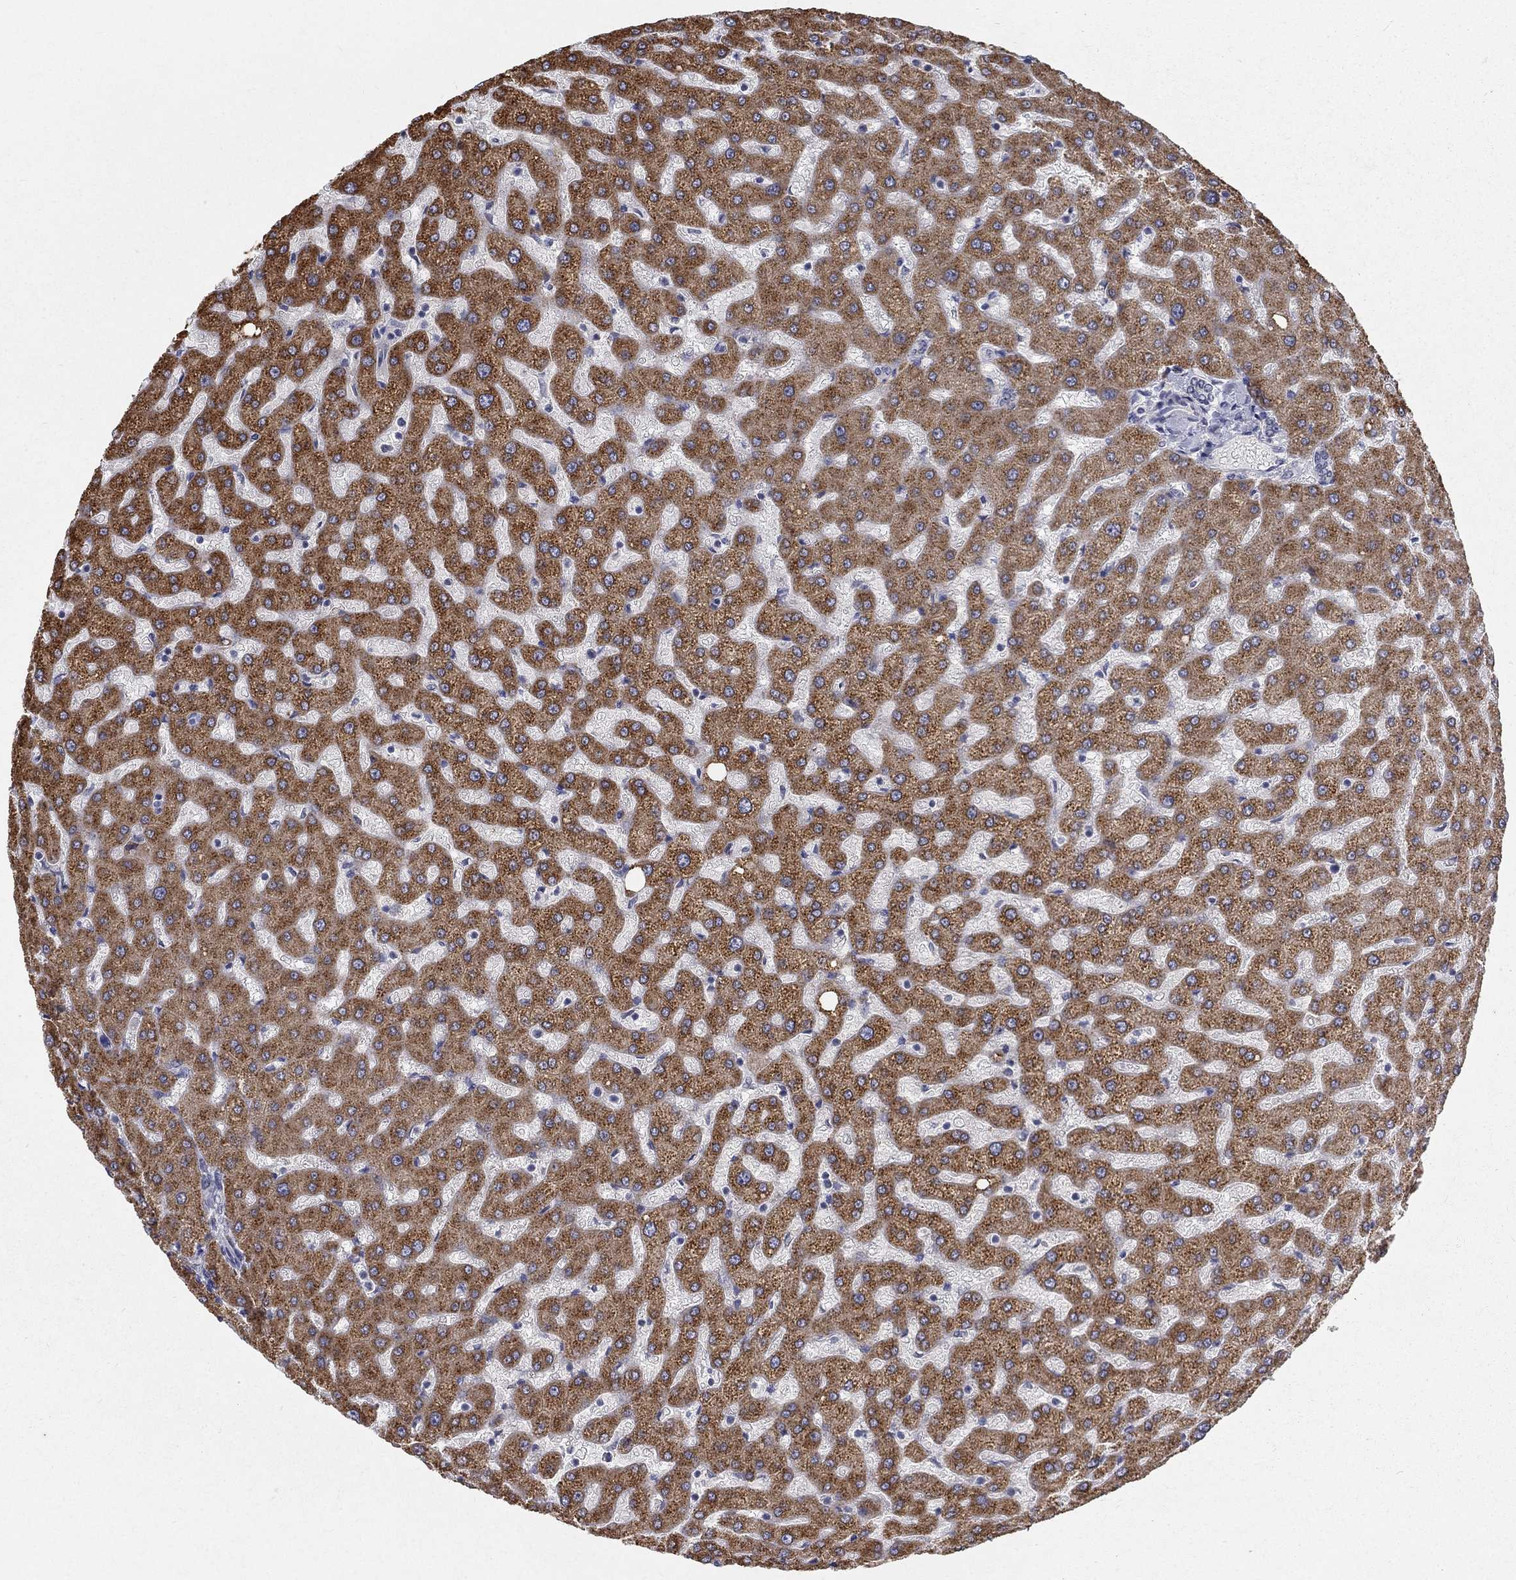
{"staining": {"intensity": "negative", "quantity": "none", "location": "none"}, "tissue": "liver", "cell_type": "Cholangiocytes", "image_type": "normal", "snomed": [{"axis": "morphology", "description": "Normal tissue, NOS"}, {"axis": "topography", "description": "Liver"}], "caption": "Immunohistochemistry photomicrograph of unremarkable liver: liver stained with DAB exhibits no significant protein positivity in cholangiocytes.", "gene": "PANK3", "patient": {"sex": "female", "age": 50}}